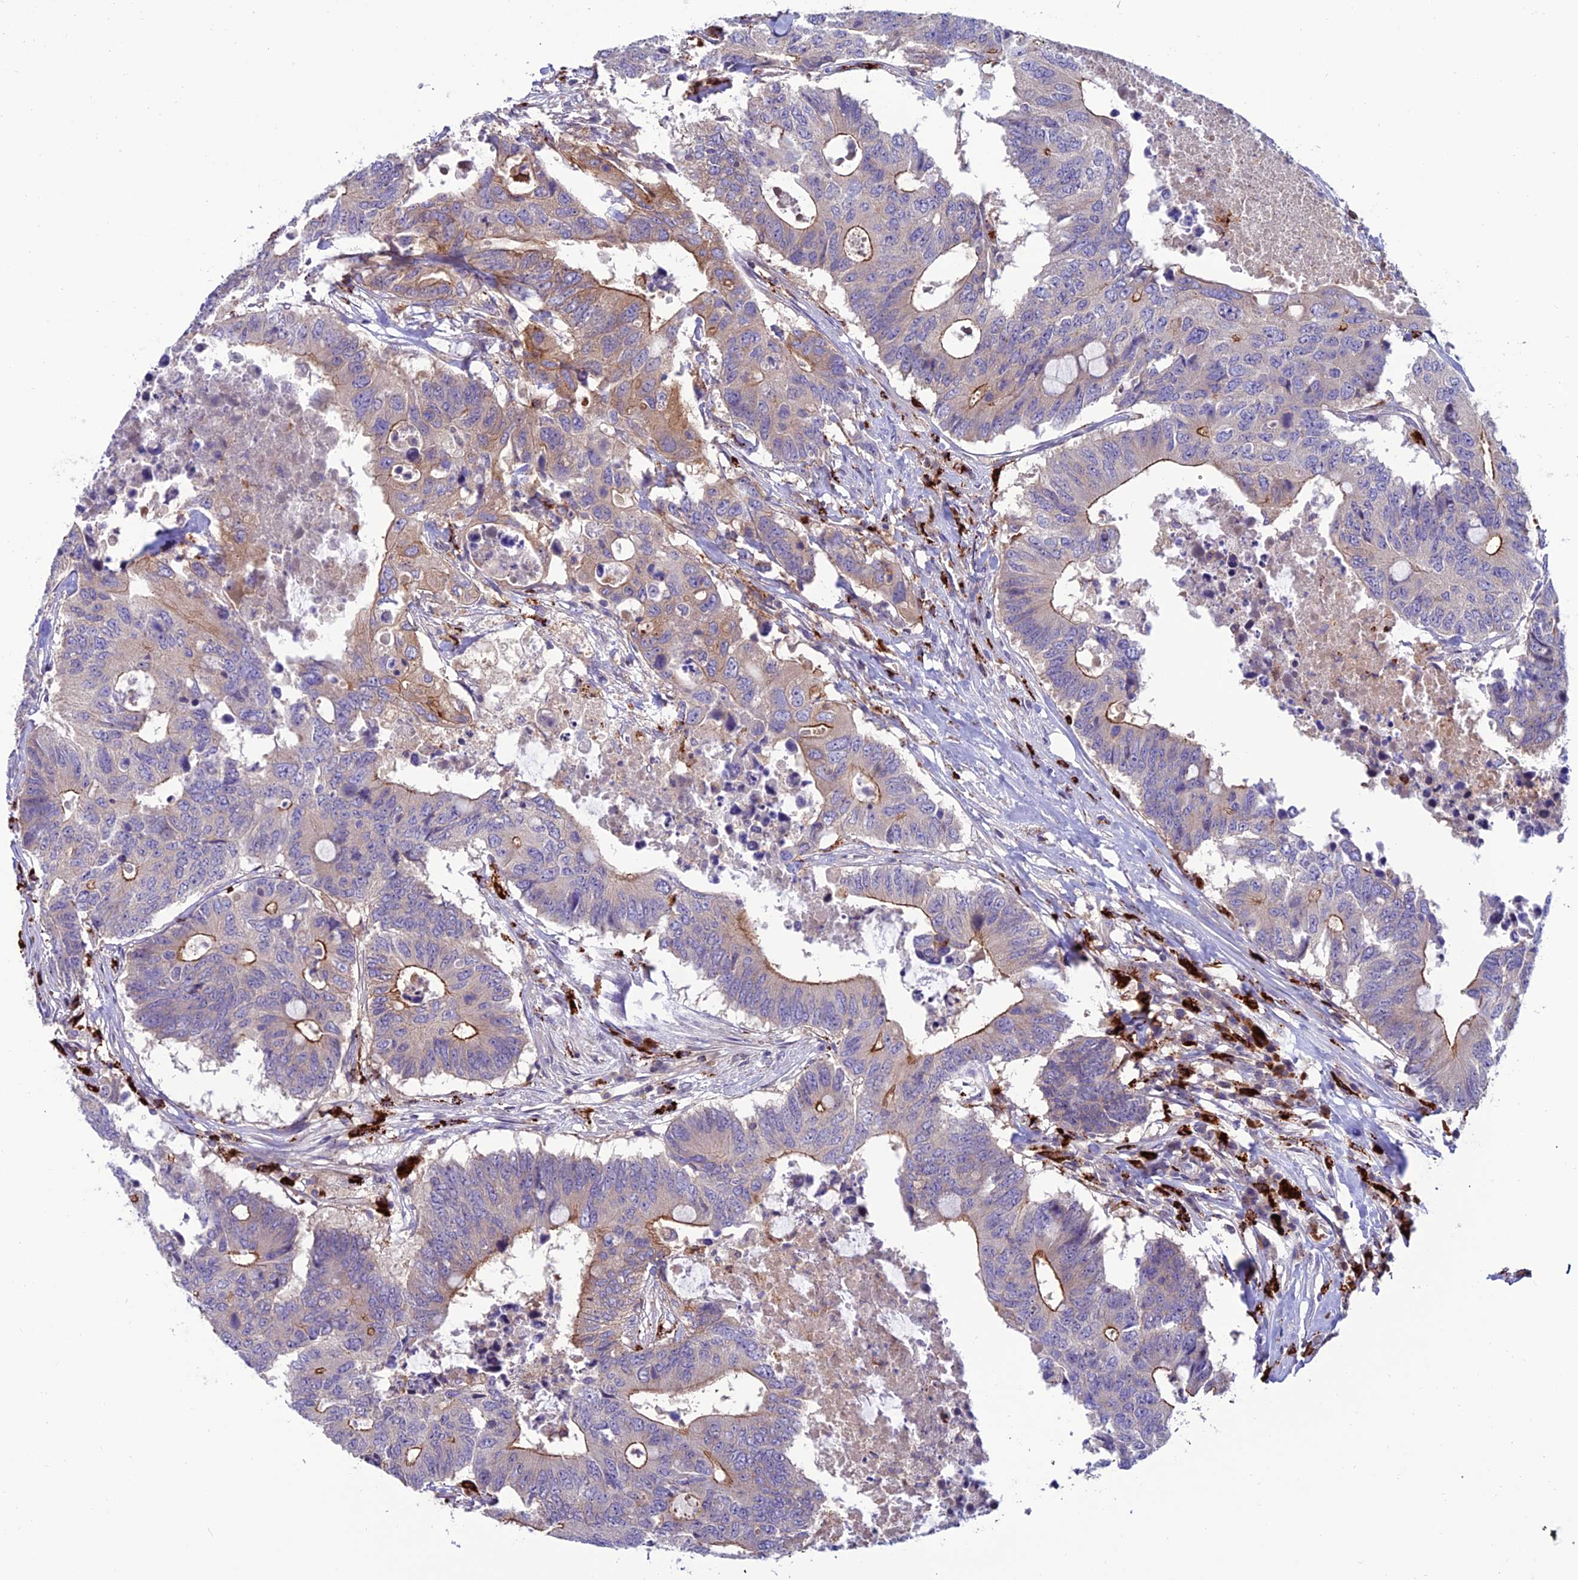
{"staining": {"intensity": "moderate", "quantity": "<25%", "location": "cytoplasmic/membranous"}, "tissue": "colorectal cancer", "cell_type": "Tumor cells", "image_type": "cancer", "snomed": [{"axis": "morphology", "description": "Adenocarcinoma, NOS"}, {"axis": "topography", "description": "Colon"}], "caption": "About <25% of tumor cells in human adenocarcinoma (colorectal) show moderate cytoplasmic/membranous protein staining as visualized by brown immunohistochemical staining.", "gene": "ARHGEF18", "patient": {"sex": "male", "age": 71}}